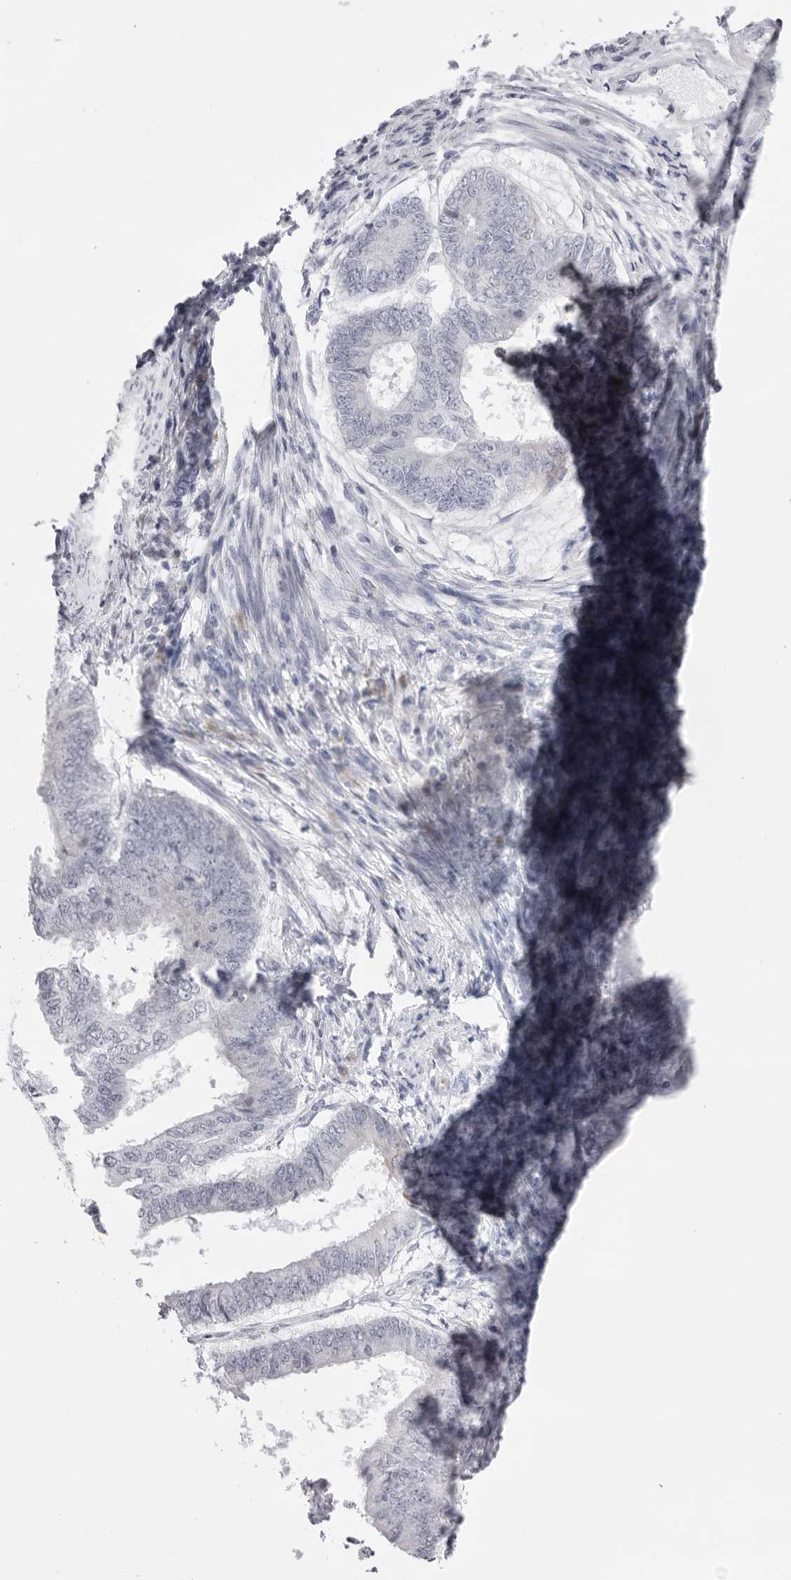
{"staining": {"intensity": "negative", "quantity": "none", "location": "none"}, "tissue": "endometrial cancer", "cell_type": "Tumor cells", "image_type": "cancer", "snomed": [{"axis": "morphology", "description": "Polyp, NOS"}, {"axis": "morphology", "description": "Adenocarcinoma, NOS"}, {"axis": "morphology", "description": "Adenoma, NOS"}, {"axis": "topography", "description": "Endometrium"}], "caption": "This micrograph is of polyp (endometrial) stained with IHC to label a protein in brown with the nuclei are counter-stained blue. There is no positivity in tumor cells. Nuclei are stained in blue.", "gene": "SMIM2", "patient": {"sex": "female", "age": 79}}